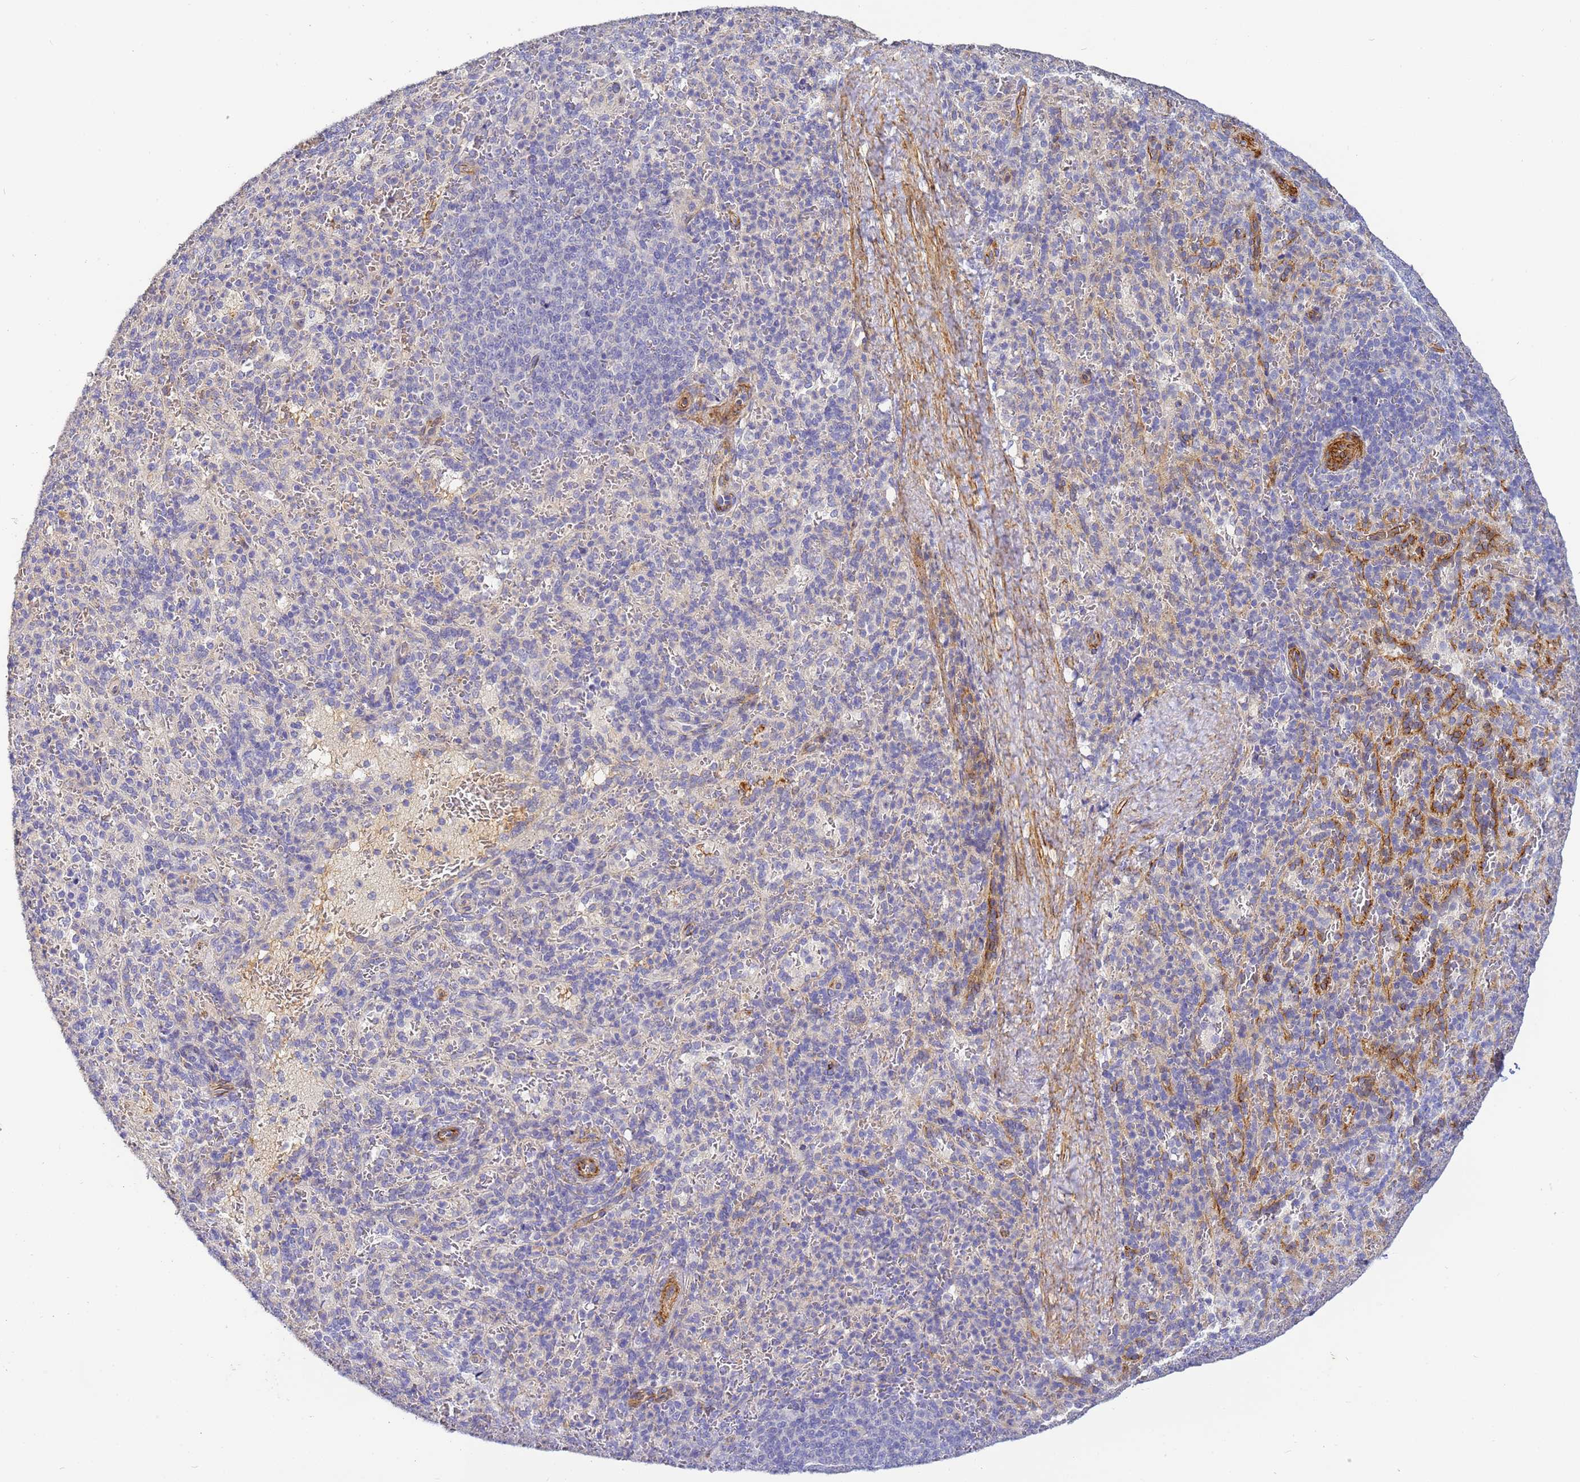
{"staining": {"intensity": "negative", "quantity": "none", "location": "none"}, "tissue": "spleen", "cell_type": "Cells in red pulp", "image_type": "normal", "snomed": [{"axis": "morphology", "description": "Normal tissue, NOS"}, {"axis": "topography", "description": "Spleen"}], "caption": "High power microscopy micrograph of an immunohistochemistry image of unremarkable spleen, revealing no significant staining in cells in red pulp.", "gene": "CFHR1", "patient": {"sex": "female", "age": 21}}